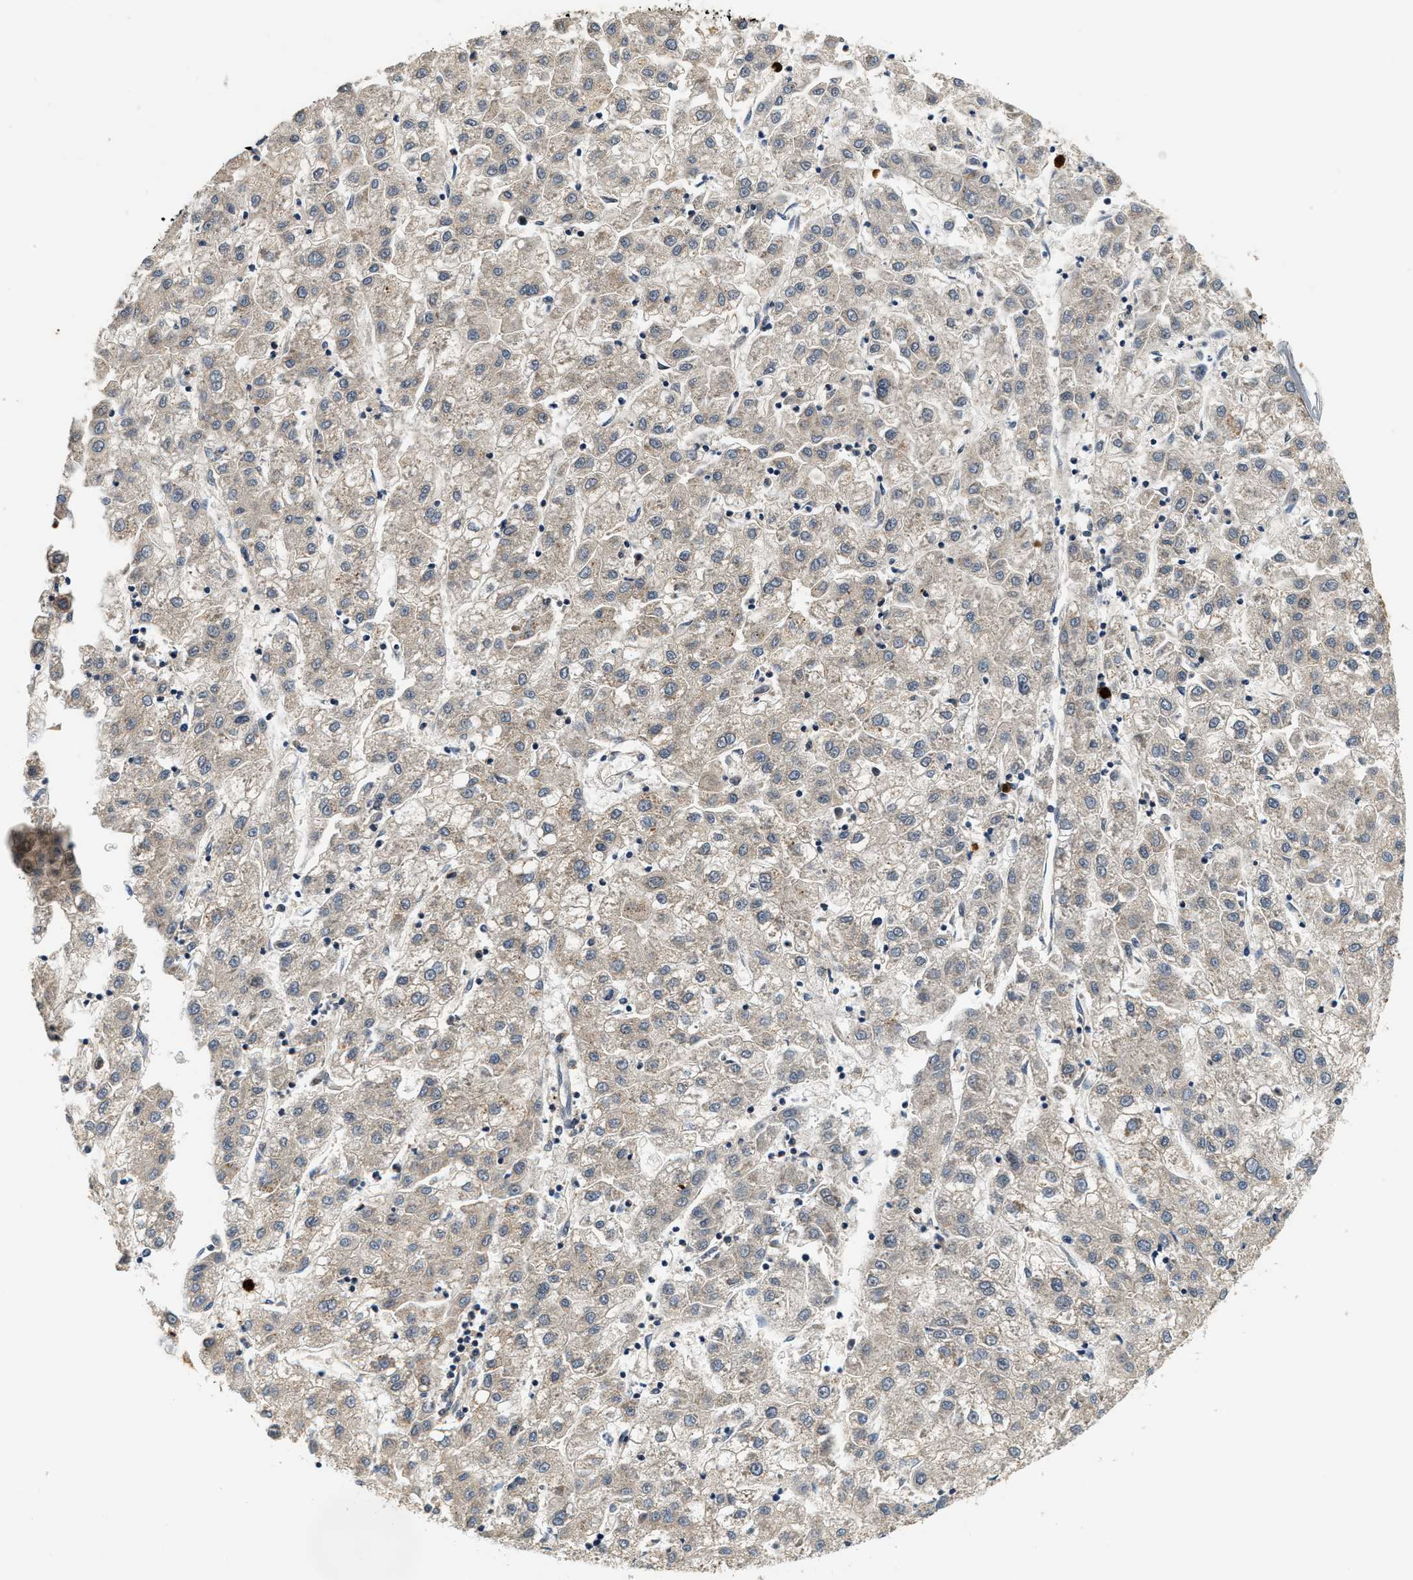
{"staining": {"intensity": "weak", "quantity": "25%-75%", "location": "cytoplasmic/membranous"}, "tissue": "liver cancer", "cell_type": "Tumor cells", "image_type": "cancer", "snomed": [{"axis": "morphology", "description": "Carcinoma, Hepatocellular, NOS"}, {"axis": "topography", "description": "Liver"}], "caption": "Tumor cells demonstrate weak cytoplasmic/membranous expression in approximately 25%-75% of cells in hepatocellular carcinoma (liver).", "gene": "SAMD9", "patient": {"sex": "male", "age": 72}}